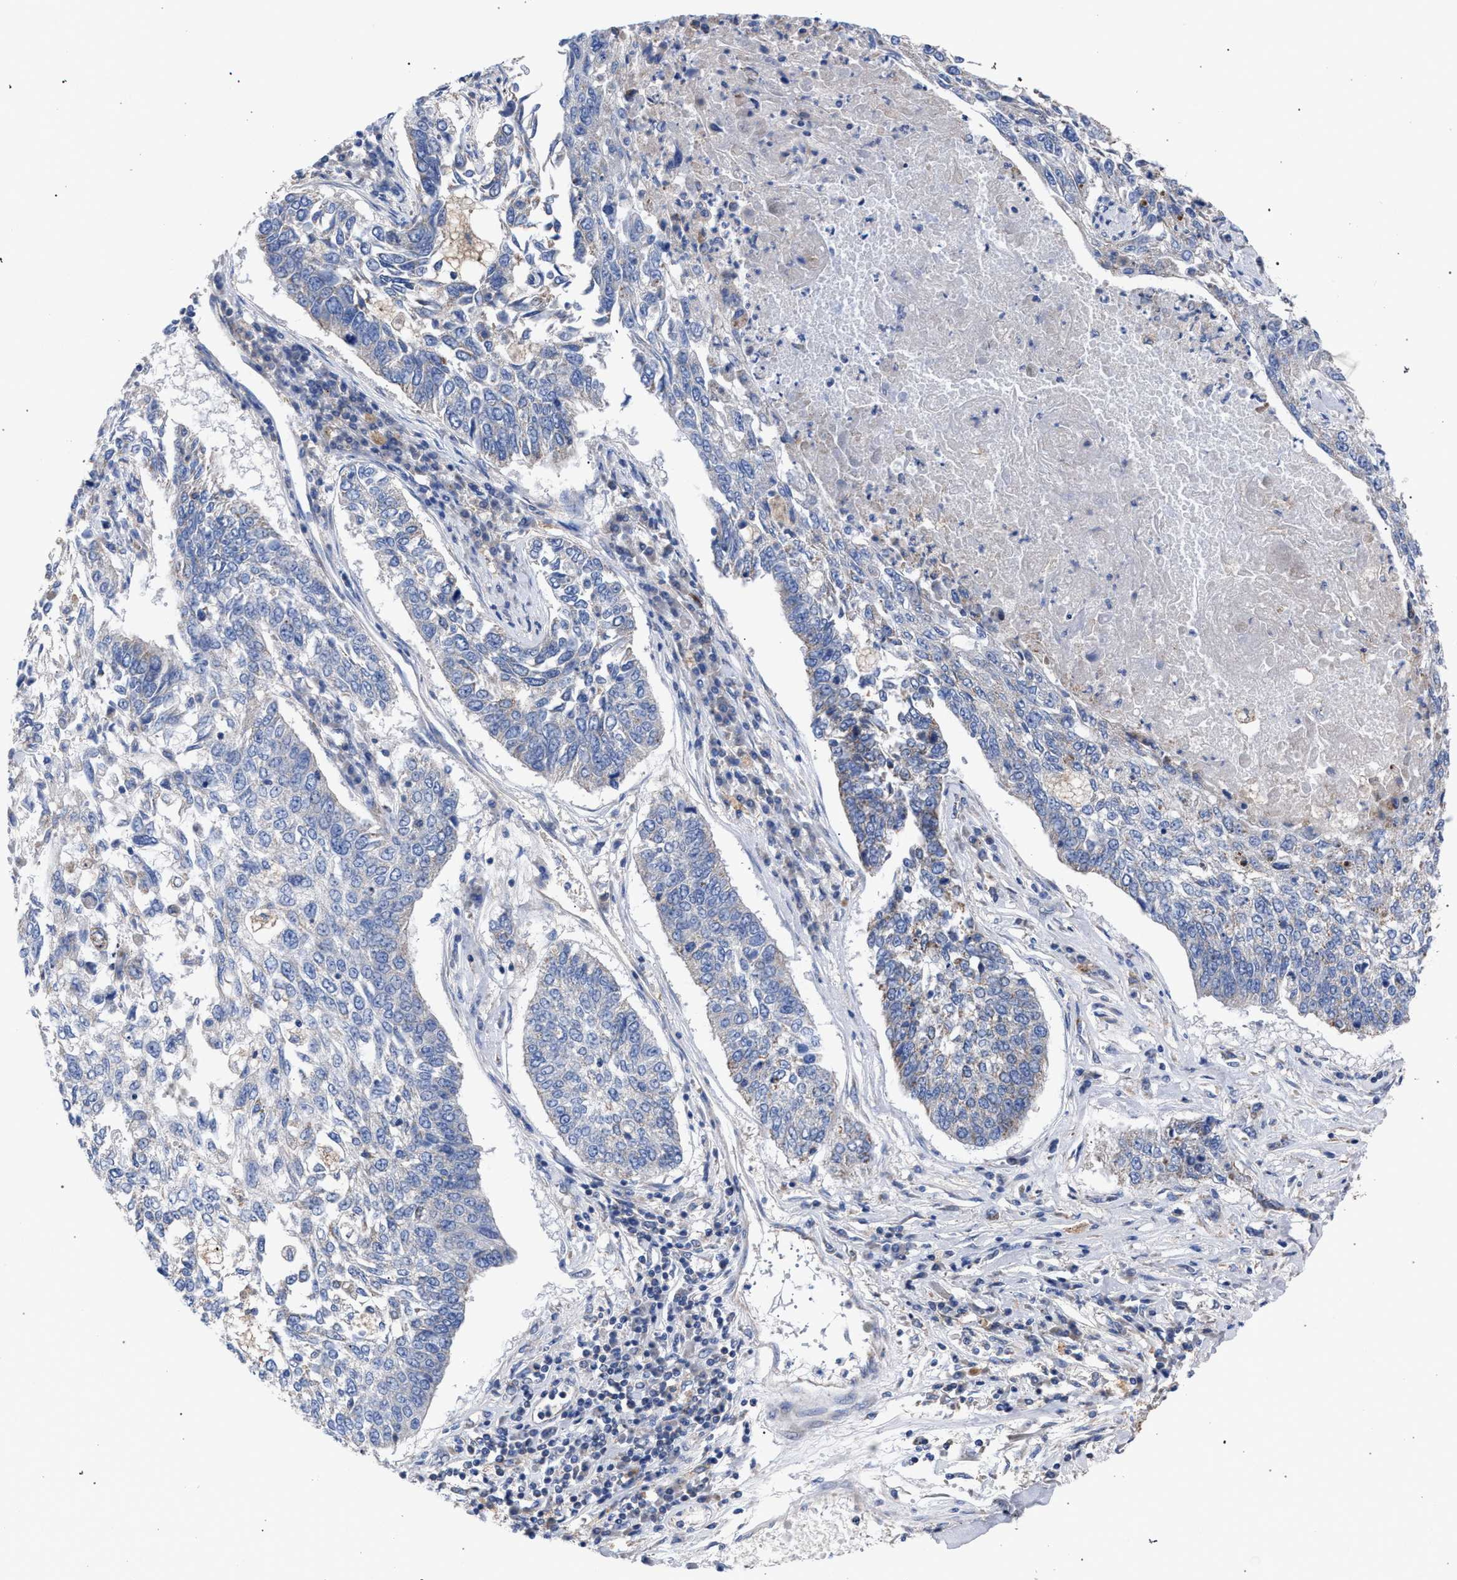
{"staining": {"intensity": "negative", "quantity": "none", "location": "none"}, "tissue": "lung cancer", "cell_type": "Tumor cells", "image_type": "cancer", "snomed": [{"axis": "morphology", "description": "Normal tissue, NOS"}, {"axis": "morphology", "description": "Squamous cell carcinoma, NOS"}, {"axis": "topography", "description": "Cartilage tissue"}, {"axis": "topography", "description": "Bronchus"}, {"axis": "topography", "description": "Lung"}], "caption": "Tumor cells show no significant expression in squamous cell carcinoma (lung). (DAB (3,3'-diaminobenzidine) immunohistochemistry, high magnification).", "gene": "GMPR", "patient": {"sex": "female", "age": 49}}